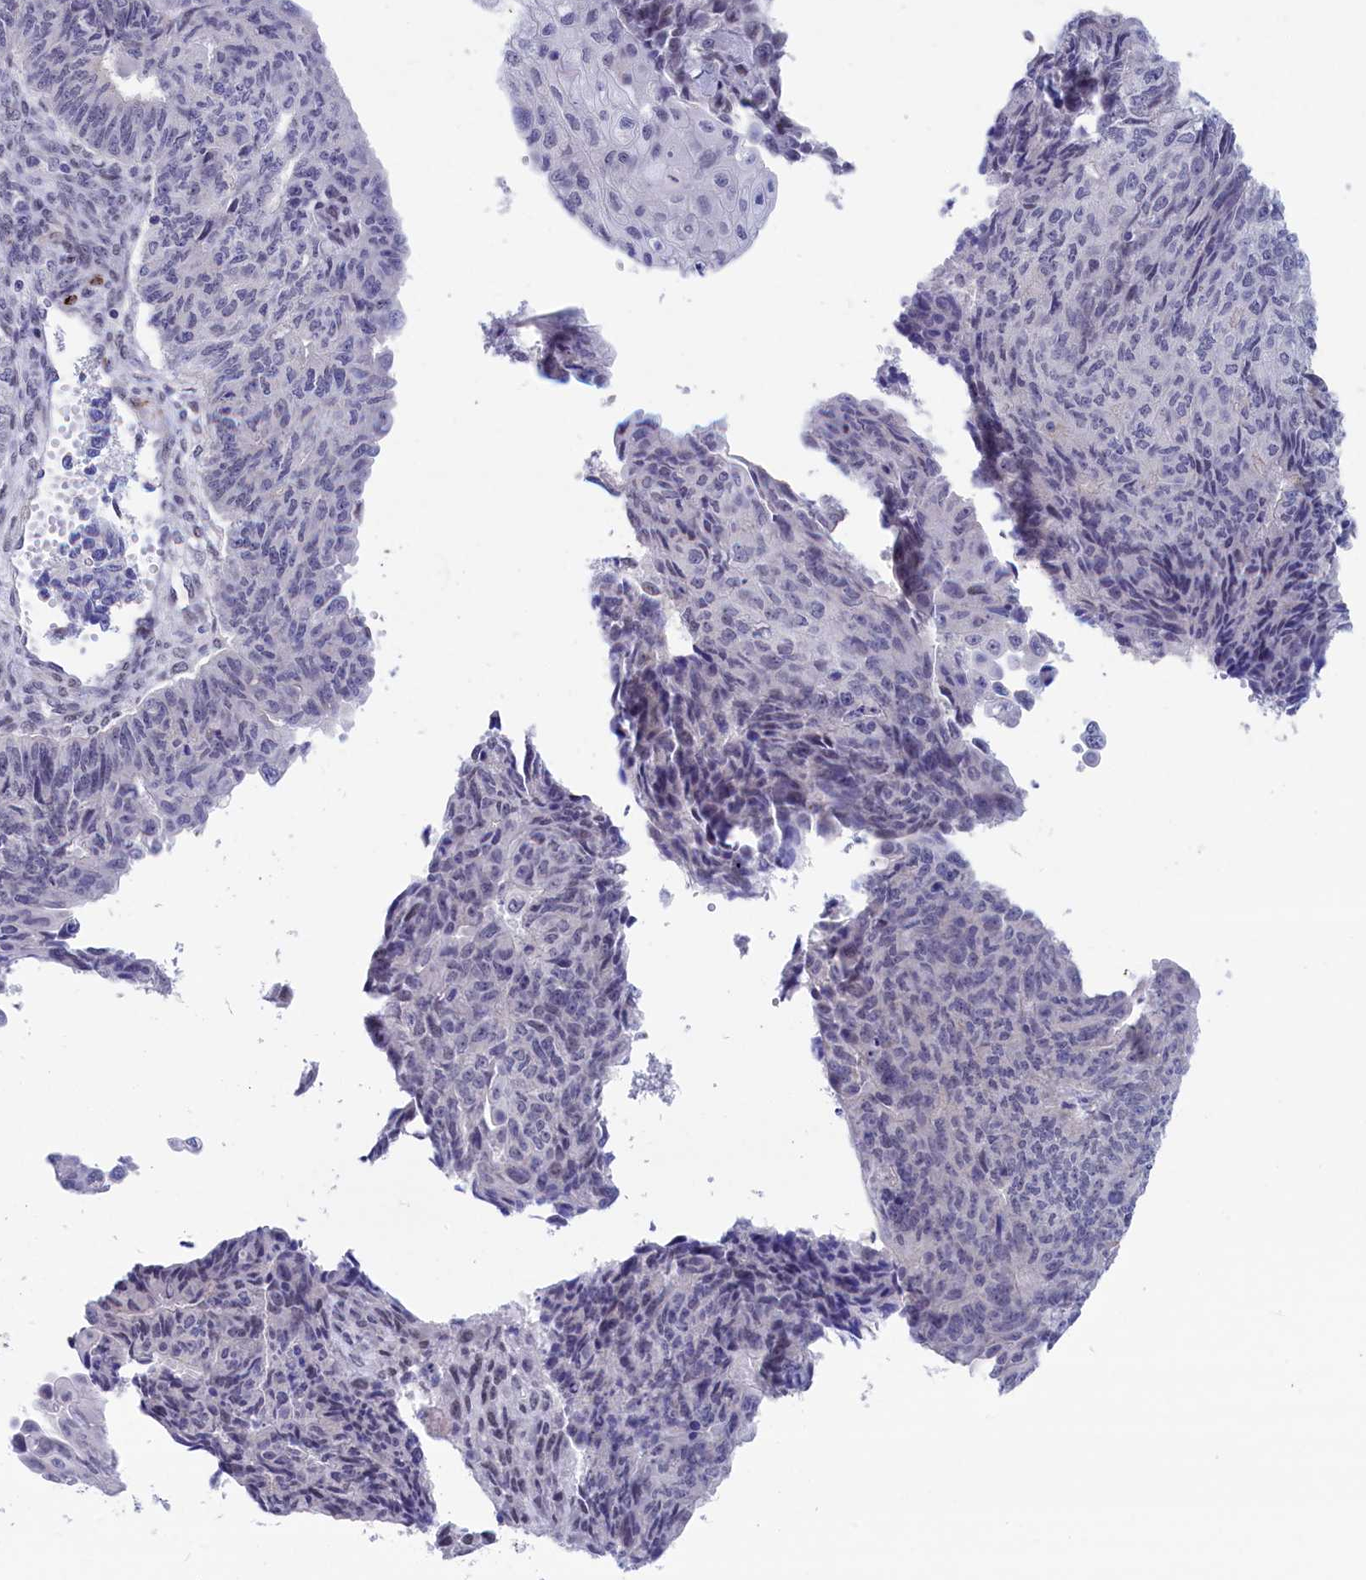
{"staining": {"intensity": "negative", "quantity": "none", "location": "none"}, "tissue": "endometrial cancer", "cell_type": "Tumor cells", "image_type": "cancer", "snomed": [{"axis": "morphology", "description": "Adenocarcinoma, NOS"}, {"axis": "topography", "description": "Endometrium"}], "caption": "Tumor cells show no significant protein expression in endometrial cancer.", "gene": "WDR83", "patient": {"sex": "female", "age": 32}}